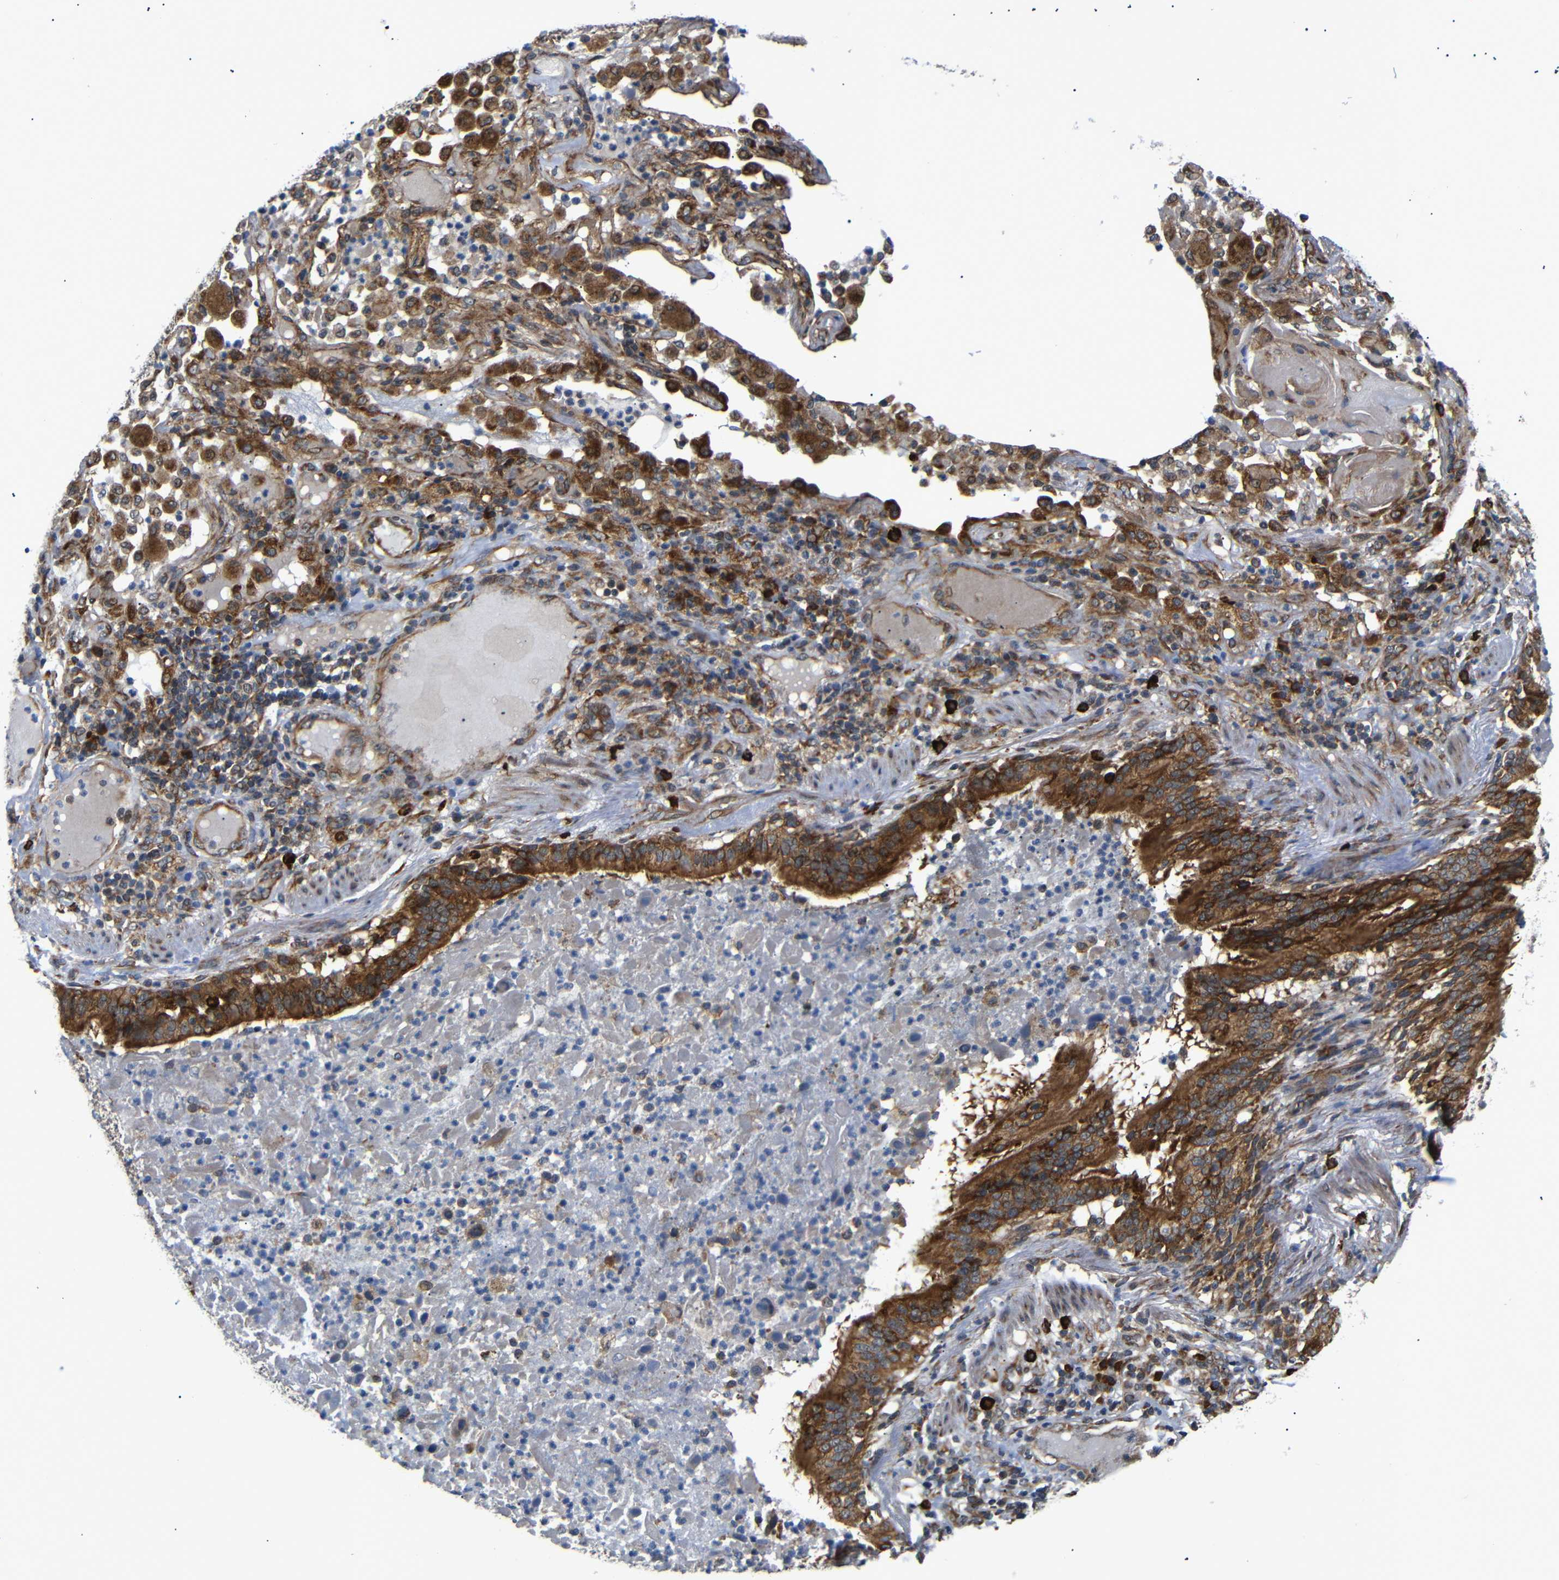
{"staining": {"intensity": "strong", "quantity": ">75%", "location": "cytoplasmic/membranous"}, "tissue": "lung cancer", "cell_type": "Tumor cells", "image_type": "cancer", "snomed": [{"axis": "morphology", "description": "Squamous cell carcinoma, NOS"}, {"axis": "topography", "description": "Lung"}], "caption": "Approximately >75% of tumor cells in human lung cancer (squamous cell carcinoma) demonstrate strong cytoplasmic/membranous protein expression as visualized by brown immunohistochemical staining.", "gene": "KANK4", "patient": {"sex": "male", "age": 57}}